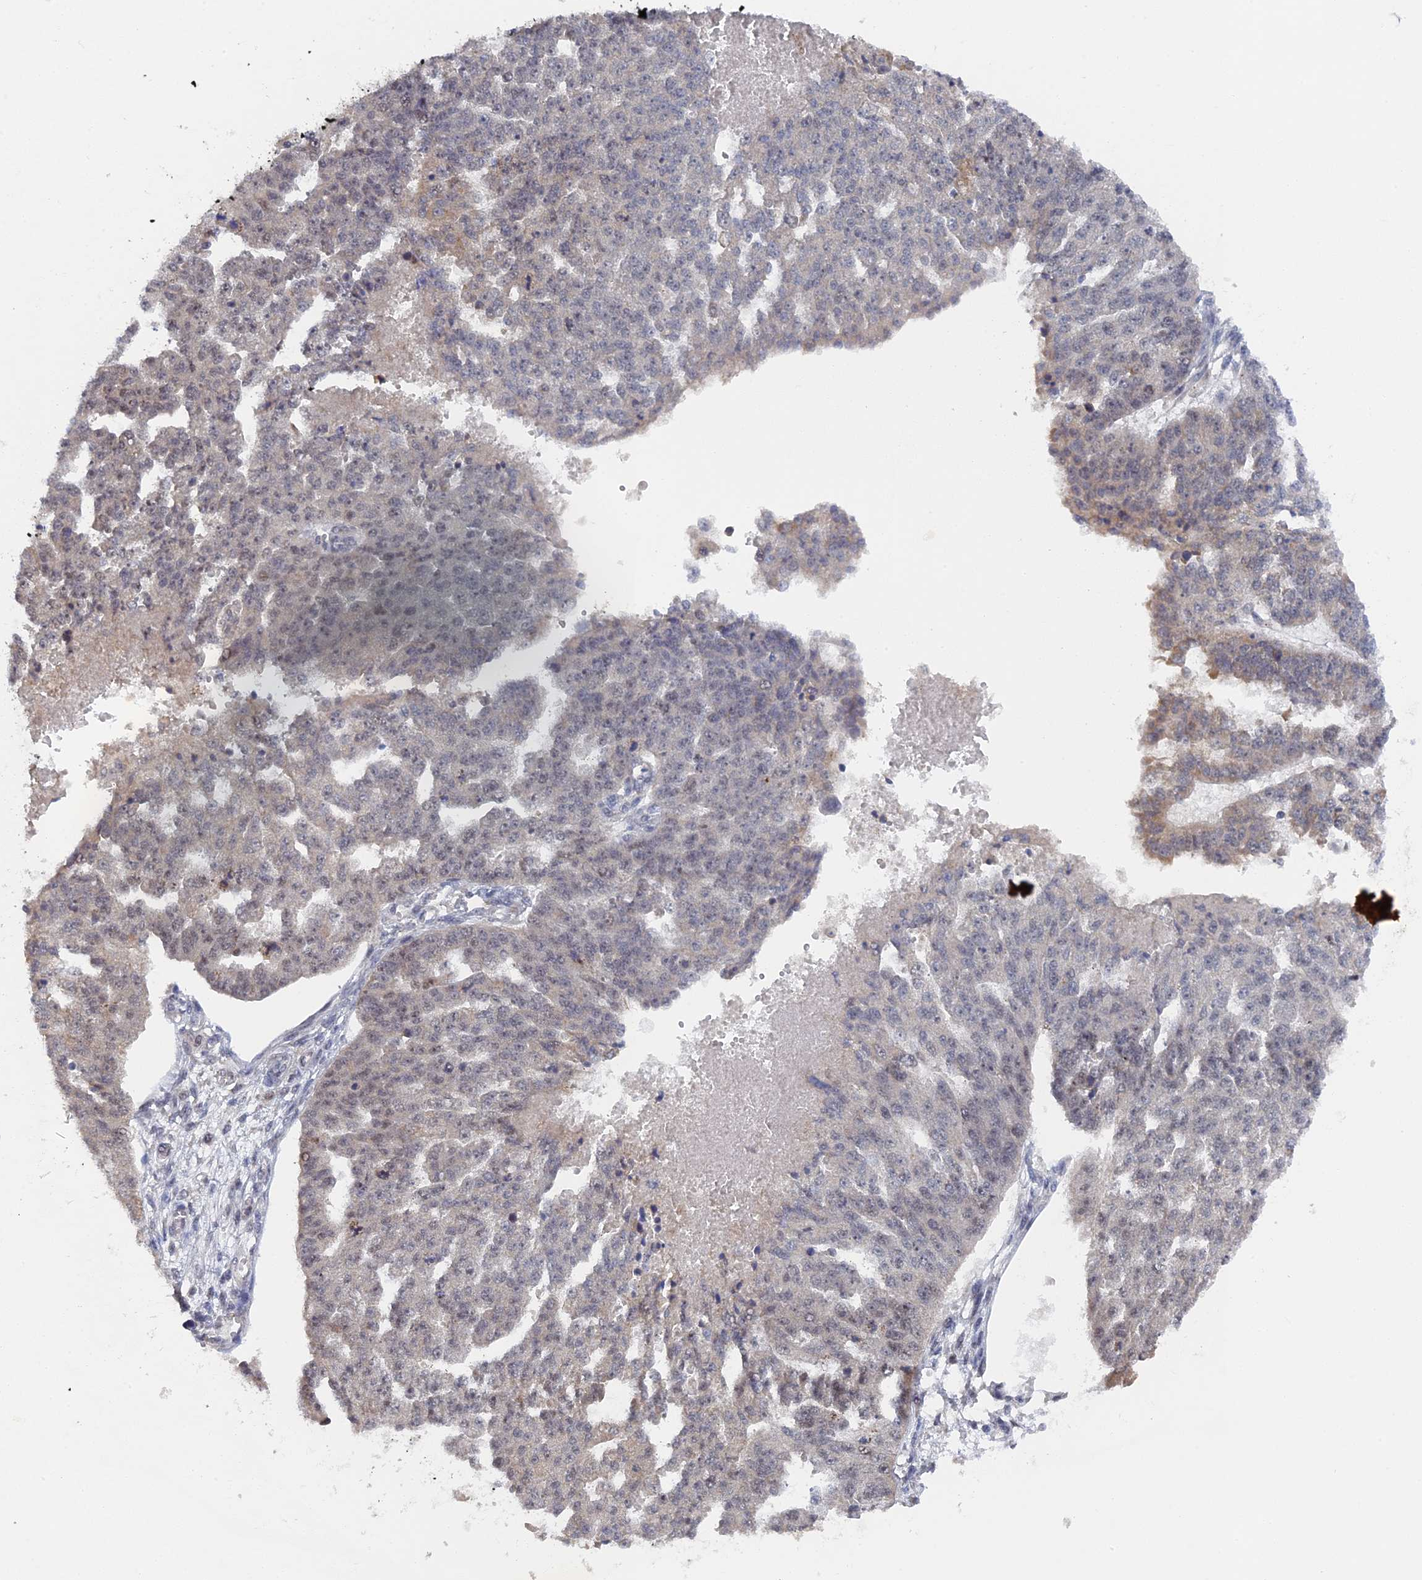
{"staining": {"intensity": "weak", "quantity": "<25%", "location": "cytoplasmic/membranous"}, "tissue": "ovarian cancer", "cell_type": "Tumor cells", "image_type": "cancer", "snomed": [{"axis": "morphology", "description": "Cystadenocarcinoma, serous, NOS"}, {"axis": "topography", "description": "Ovary"}], "caption": "An immunohistochemistry micrograph of ovarian serous cystadenocarcinoma is shown. There is no staining in tumor cells of ovarian serous cystadenocarcinoma.", "gene": "MIGA2", "patient": {"sex": "female", "age": 58}}